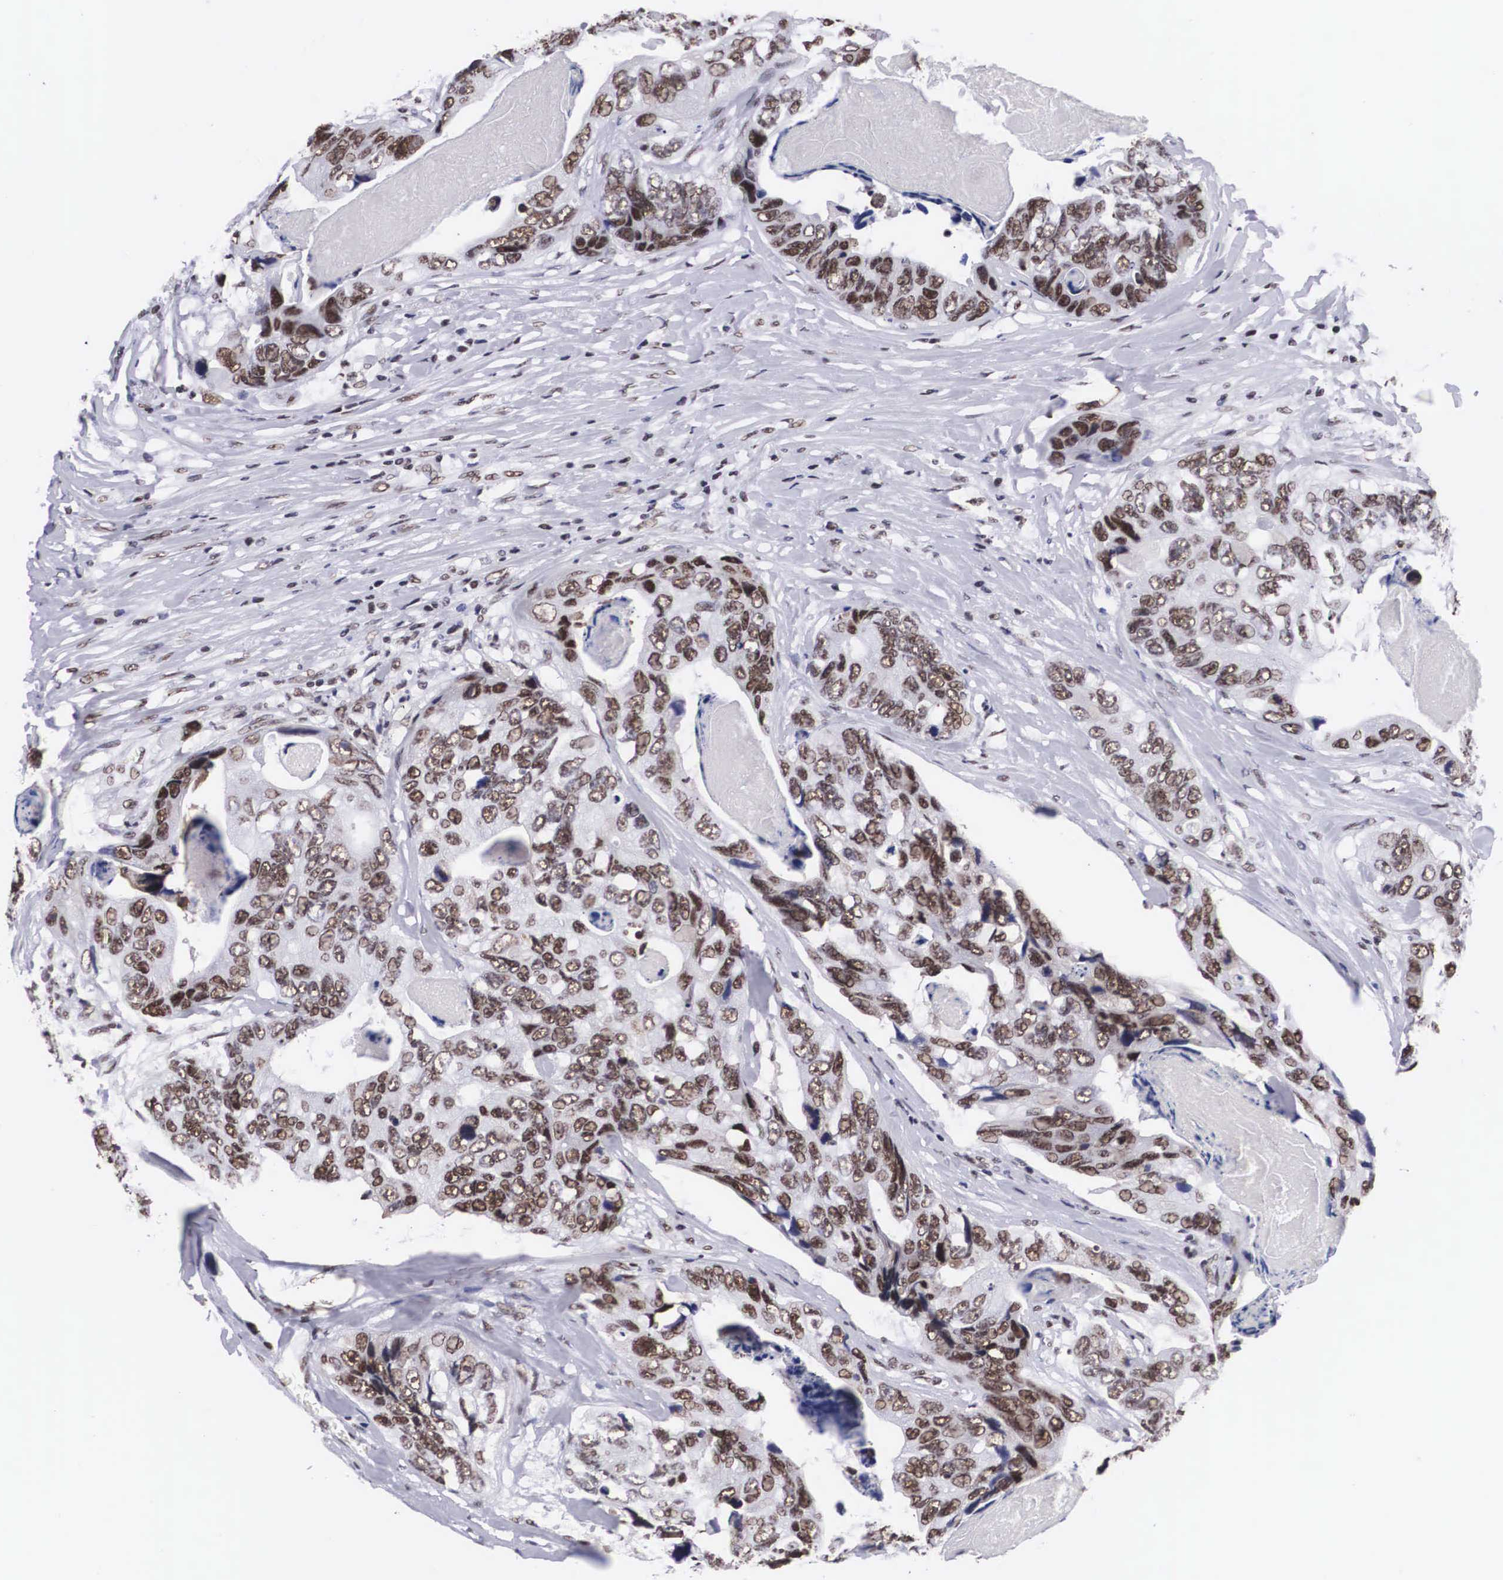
{"staining": {"intensity": "moderate", "quantity": ">75%", "location": "nuclear"}, "tissue": "colorectal cancer", "cell_type": "Tumor cells", "image_type": "cancer", "snomed": [{"axis": "morphology", "description": "Adenocarcinoma, NOS"}, {"axis": "topography", "description": "Colon"}], "caption": "This is an image of IHC staining of adenocarcinoma (colorectal), which shows moderate staining in the nuclear of tumor cells.", "gene": "SF3A1", "patient": {"sex": "female", "age": 86}}